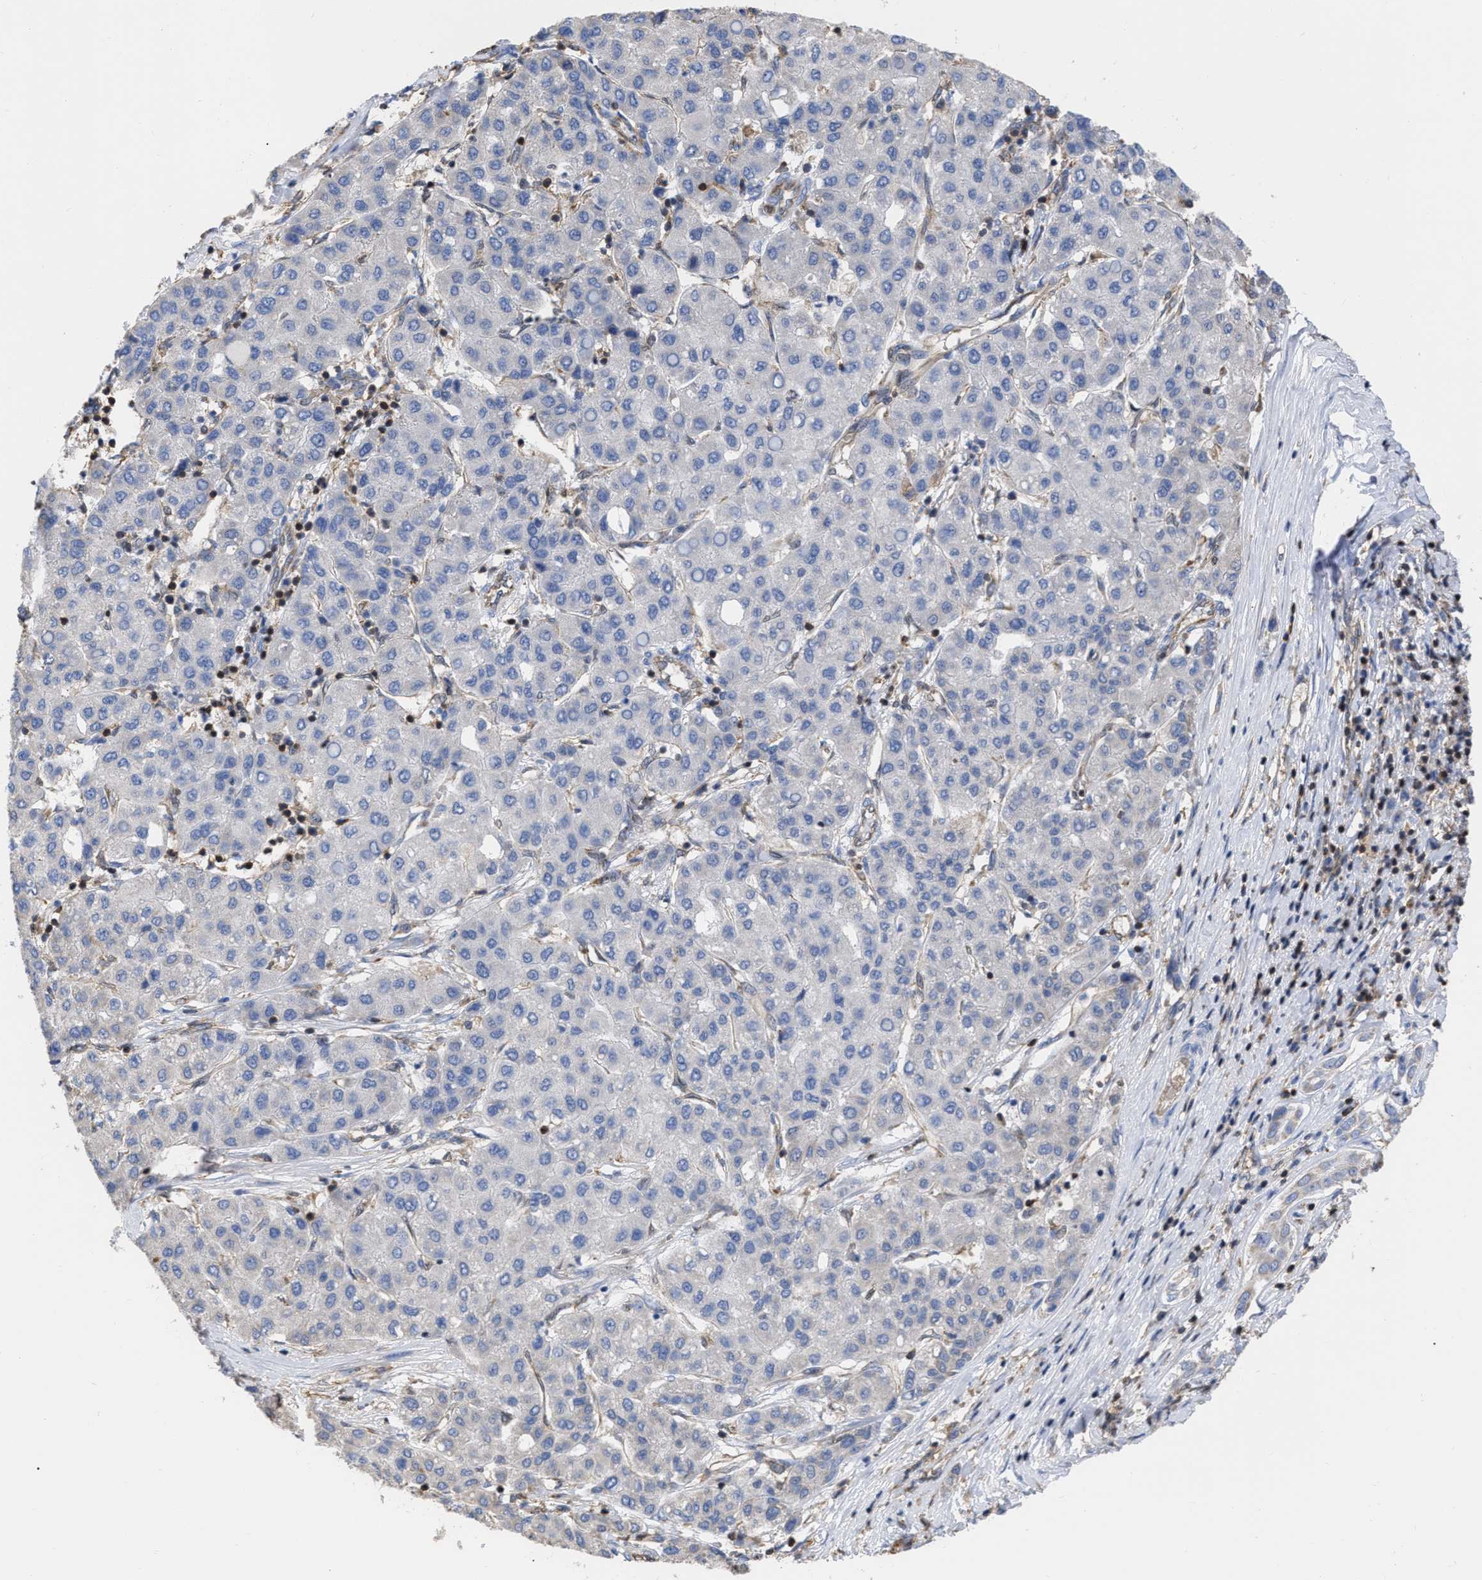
{"staining": {"intensity": "negative", "quantity": "none", "location": "none"}, "tissue": "liver cancer", "cell_type": "Tumor cells", "image_type": "cancer", "snomed": [{"axis": "morphology", "description": "Carcinoma, Hepatocellular, NOS"}, {"axis": "topography", "description": "Liver"}], "caption": "Hepatocellular carcinoma (liver) was stained to show a protein in brown. There is no significant positivity in tumor cells.", "gene": "GIMAP4", "patient": {"sex": "male", "age": 65}}